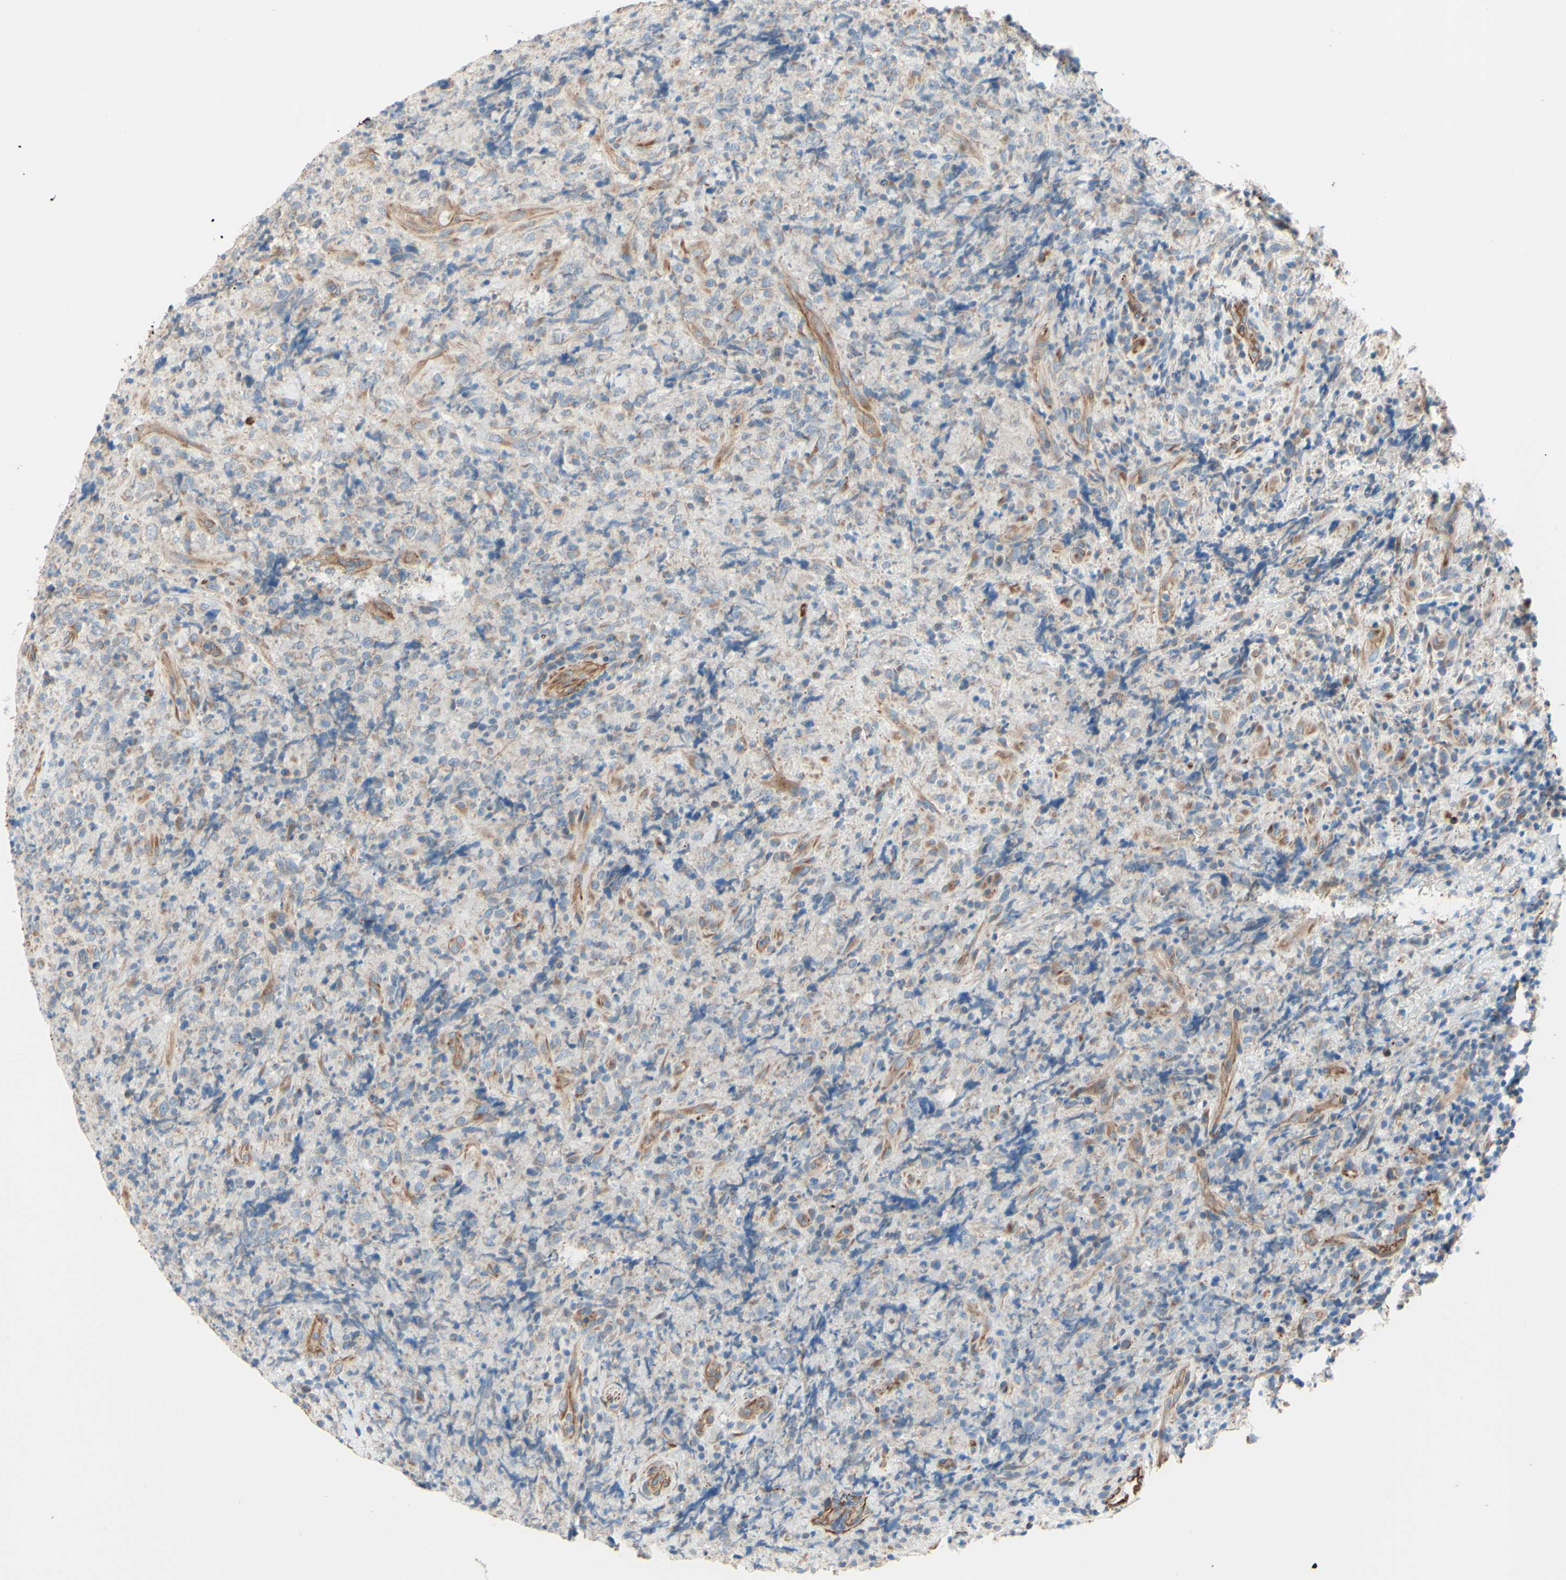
{"staining": {"intensity": "negative", "quantity": "none", "location": "none"}, "tissue": "lymphoma", "cell_type": "Tumor cells", "image_type": "cancer", "snomed": [{"axis": "morphology", "description": "Malignant lymphoma, non-Hodgkin's type, High grade"}, {"axis": "topography", "description": "Tonsil"}], "caption": "Immunohistochemistry (IHC) micrograph of human malignant lymphoma, non-Hodgkin's type (high-grade) stained for a protein (brown), which shows no positivity in tumor cells.", "gene": "ENDOD1", "patient": {"sex": "female", "age": 36}}